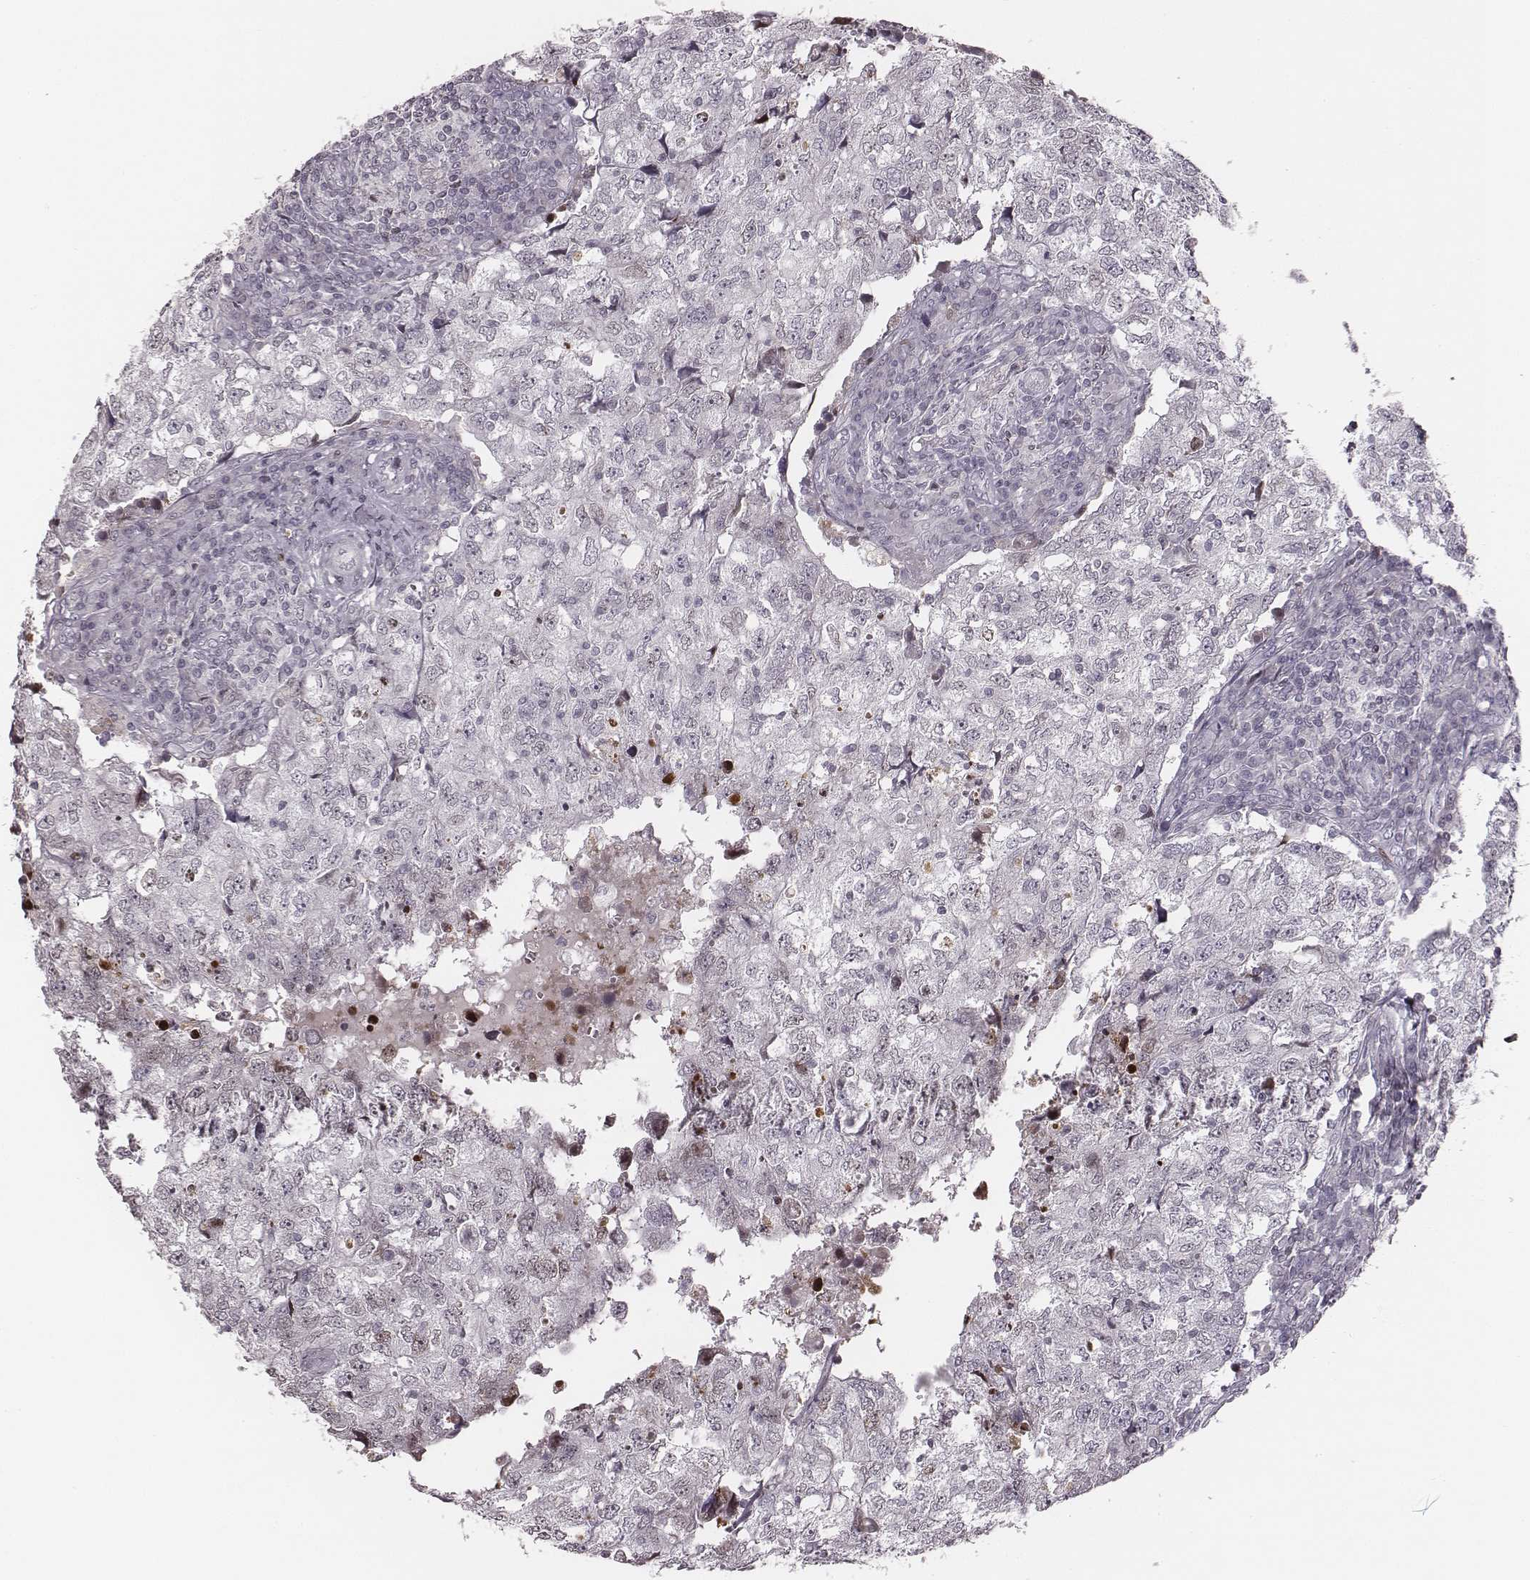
{"staining": {"intensity": "negative", "quantity": "none", "location": "none"}, "tissue": "breast cancer", "cell_type": "Tumor cells", "image_type": "cancer", "snomed": [{"axis": "morphology", "description": "Duct carcinoma"}, {"axis": "topography", "description": "Breast"}], "caption": "Tumor cells are negative for brown protein staining in breast cancer (intraductal carcinoma).", "gene": "NDC1", "patient": {"sex": "female", "age": 30}}